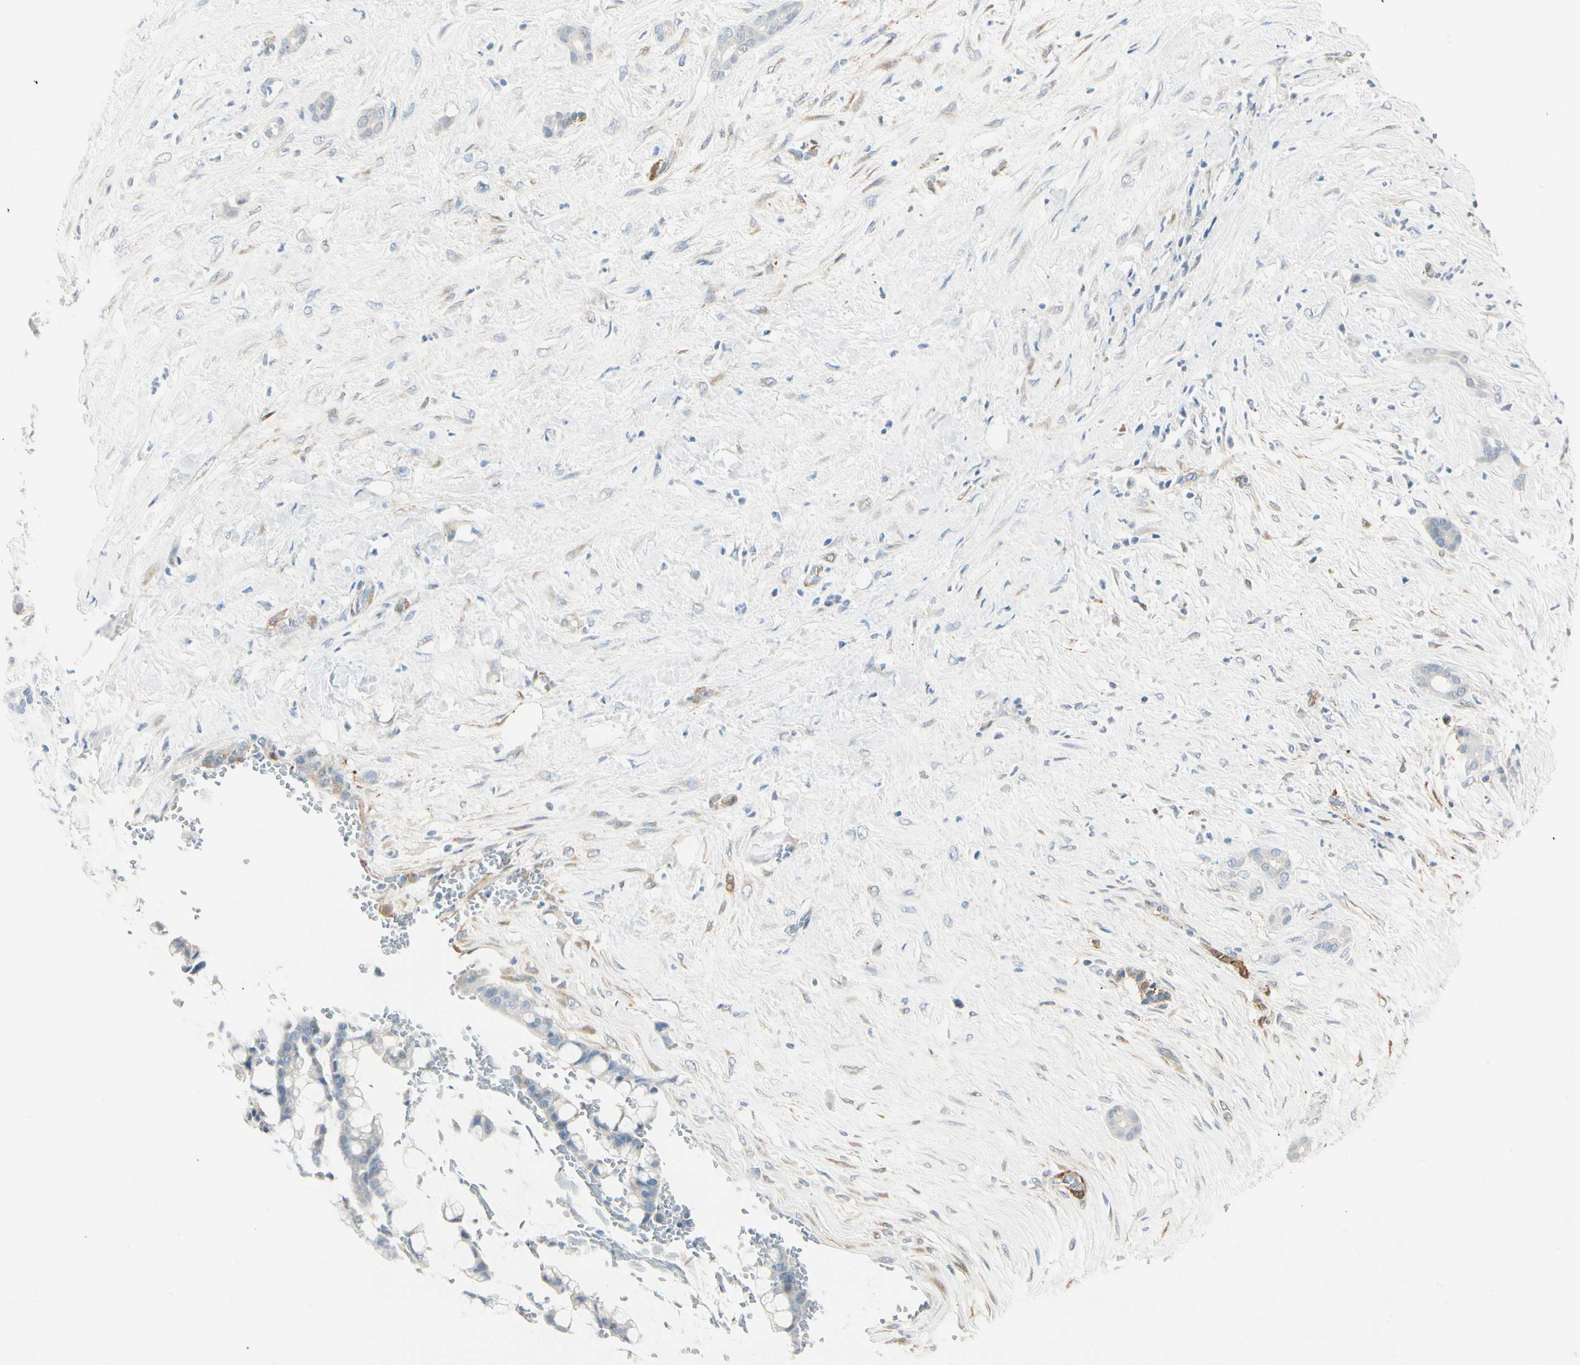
{"staining": {"intensity": "negative", "quantity": "none", "location": "none"}, "tissue": "pancreatic cancer", "cell_type": "Tumor cells", "image_type": "cancer", "snomed": [{"axis": "morphology", "description": "Adenocarcinoma, NOS"}, {"axis": "topography", "description": "Pancreas"}], "caption": "Human pancreatic cancer stained for a protein using immunohistochemistry reveals no staining in tumor cells.", "gene": "AMPH", "patient": {"sex": "male", "age": 41}}